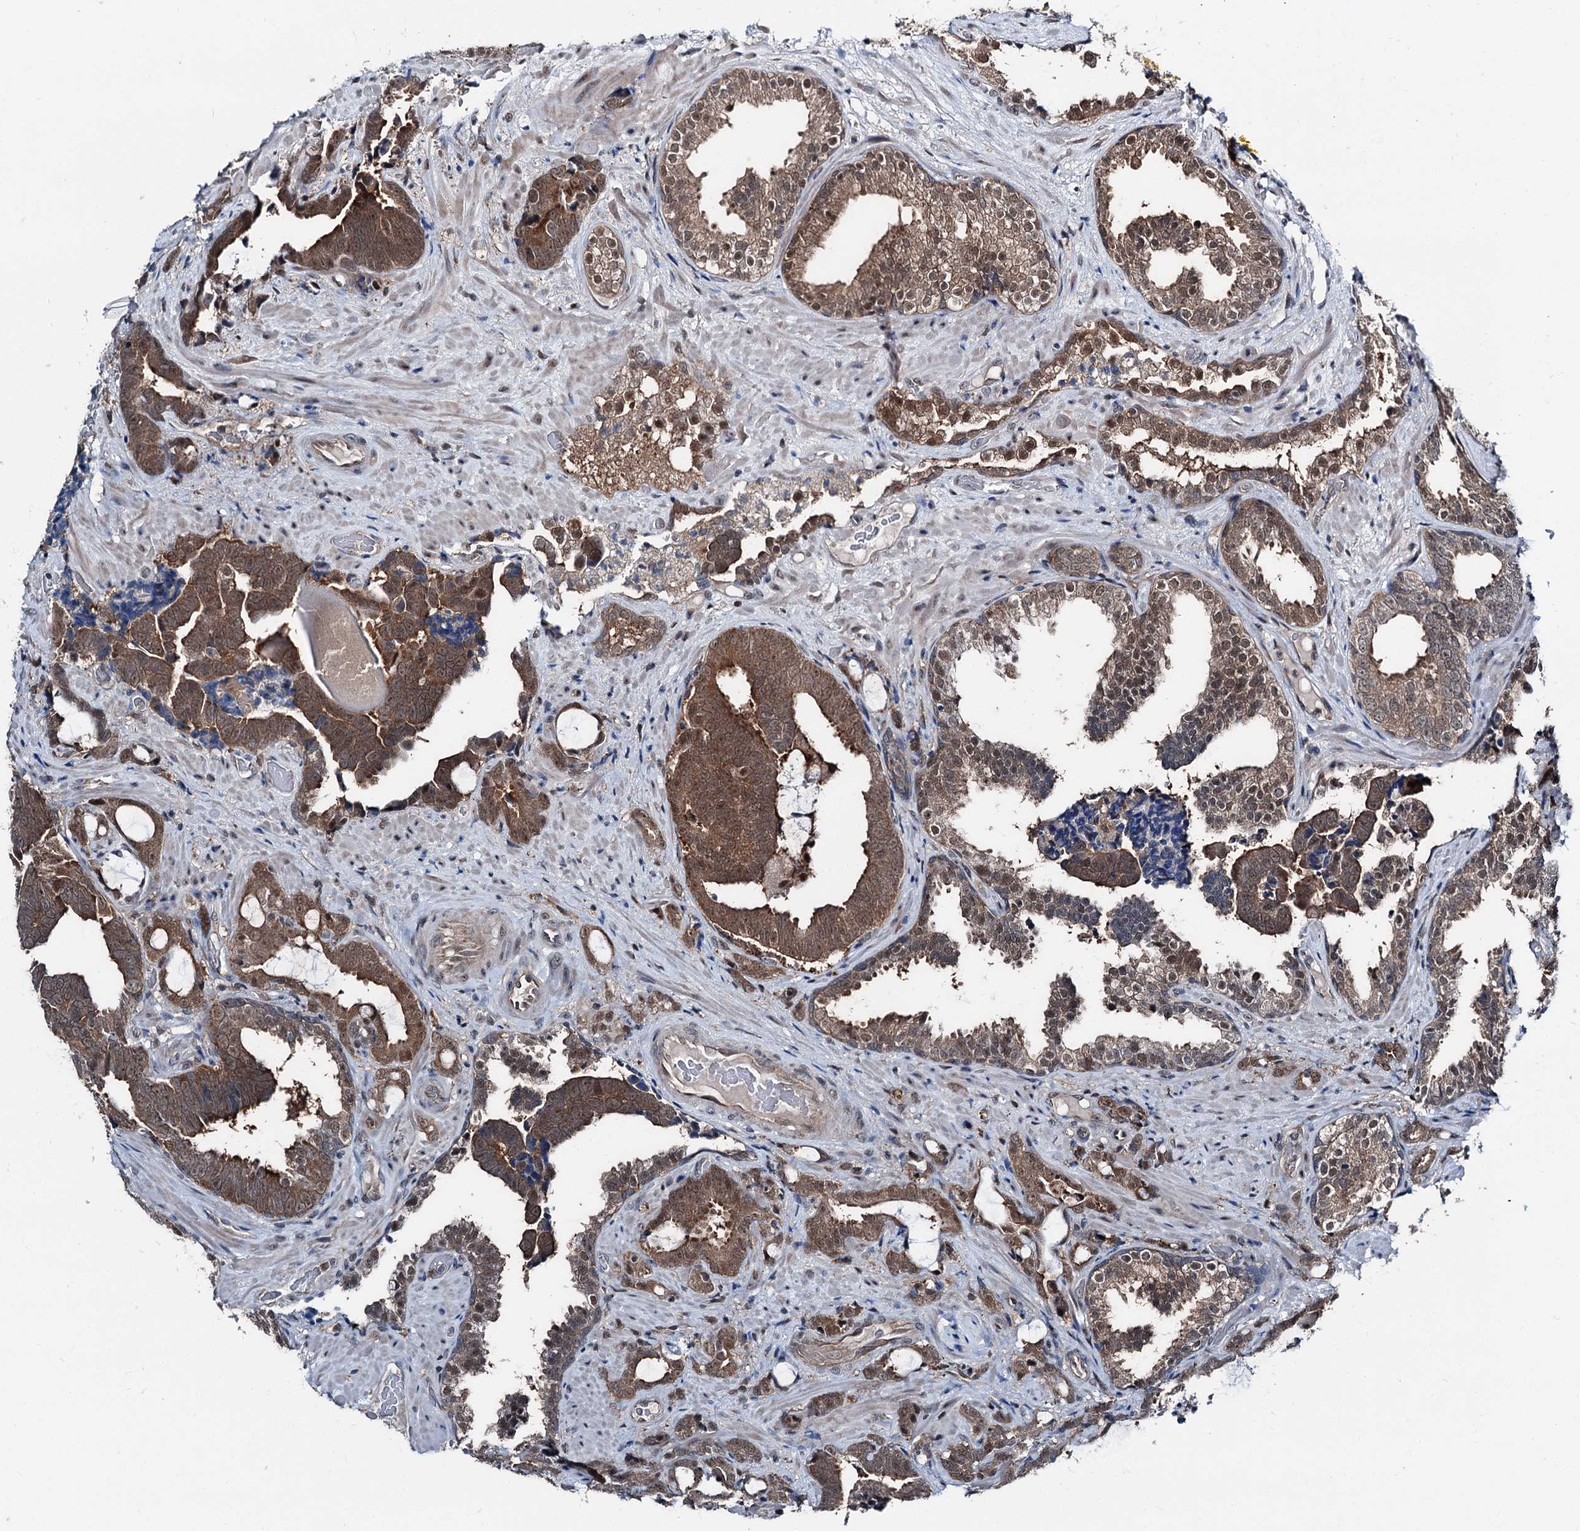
{"staining": {"intensity": "moderate", "quantity": ">75%", "location": "cytoplasmic/membranous,nuclear"}, "tissue": "prostate cancer", "cell_type": "Tumor cells", "image_type": "cancer", "snomed": [{"axis": "morphology", "description": "Adenocarcinoma, High grade"}, {"axis": "topography", "description": "Prostate and seminal vesicle, NOS"}], "caption": "Immunohistochemical staining of high-grade adenocarcinoma (prostate) demonstrates moderate cytoplasmic/membranous and nuclear protein positivity in about >75% of tumor cells.", "gene": "PSMD13", "patient": {"sex": "male", "age": 67}}